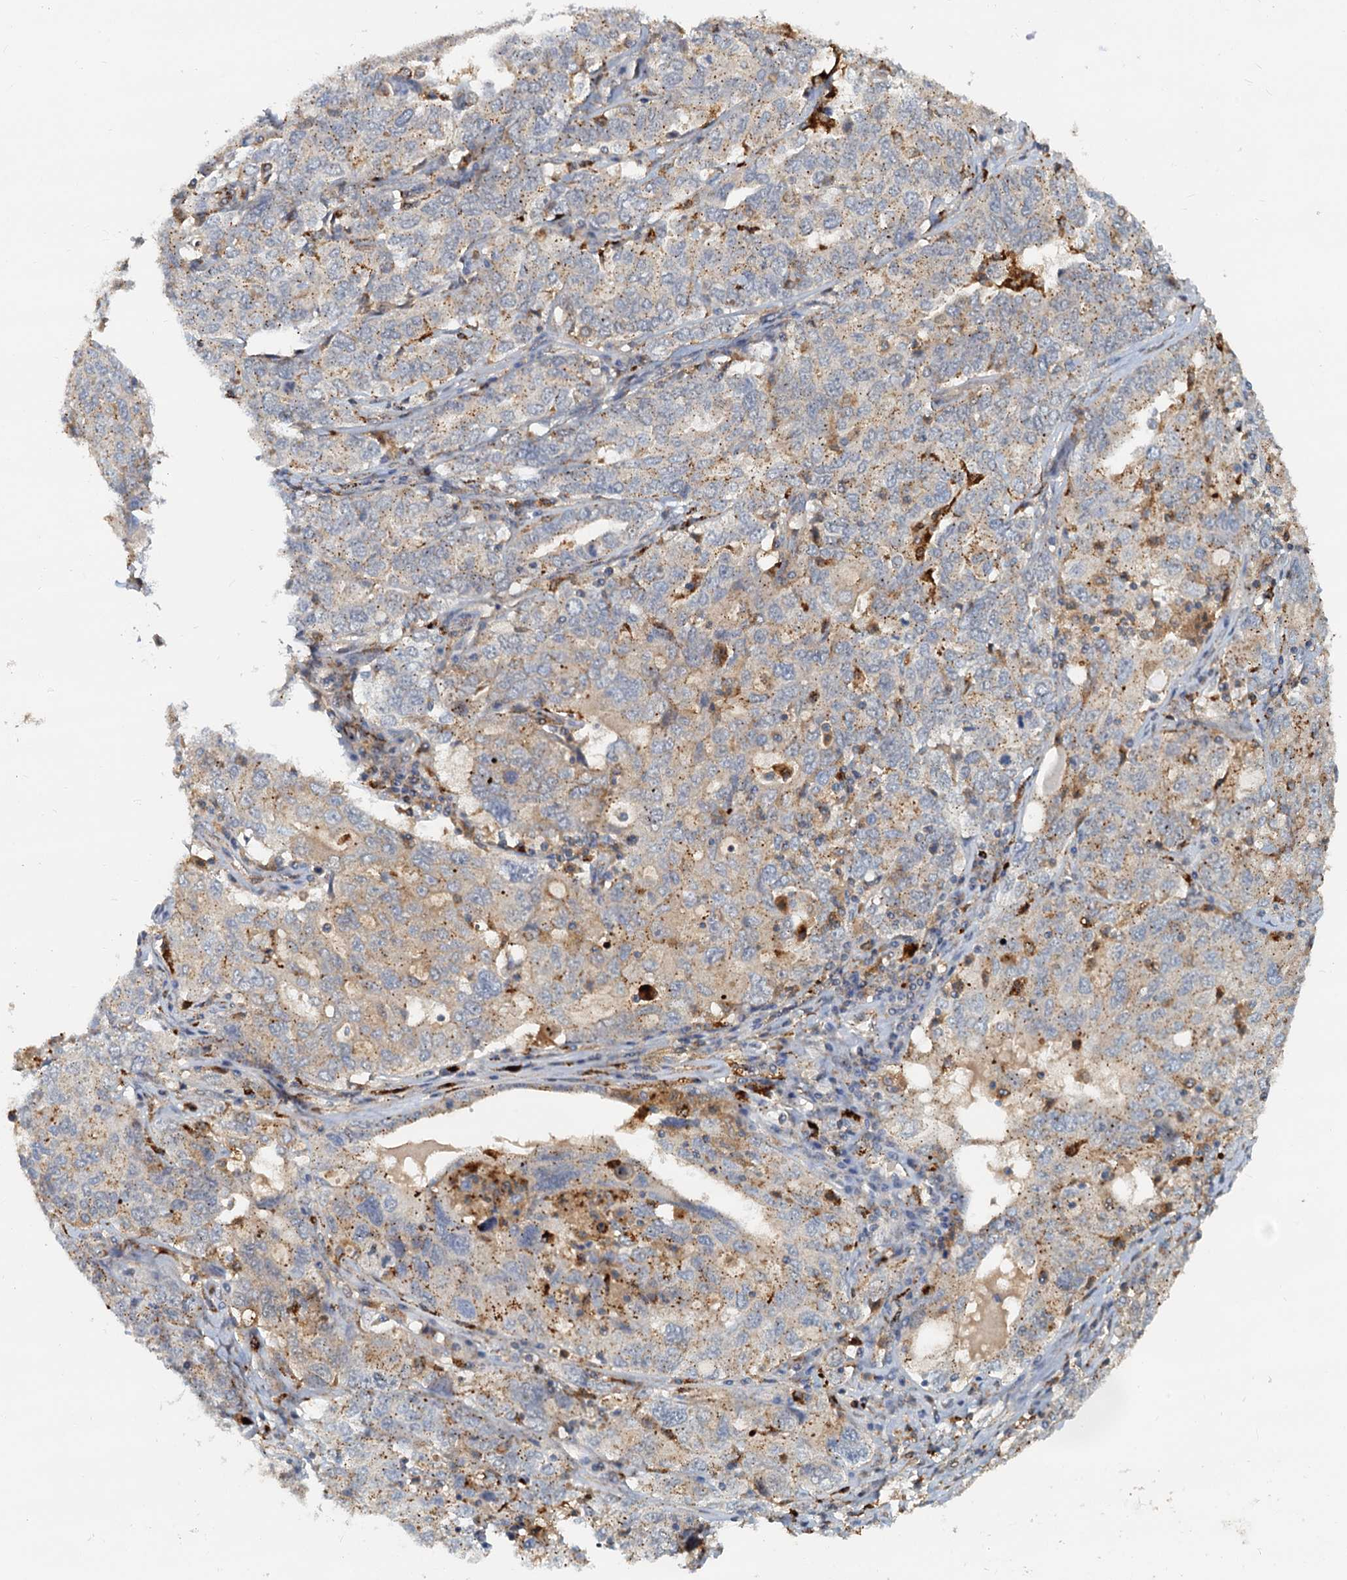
{"staining": {"intensity": "moderate", "quantity": "<25%", "location": "cytoplasmic/membranous"}, "tissue": "ovarian cancer", "cell_type": "Tumor cells", "image_type": "cancer", "snomed": [{"axis": "morphology", "description": "Carcinoma, endometroid"}, {"axis": "topography", "description": "Ovary"}], "caption": "Protein staining by immunohistochemistry (IHC) demonstrates moderate cytoplasmic/membranous staining in approximately <25% of tumor cells in endometroid carcinoma (ovarian). The staining is performed using DAB brown chromogen to label protein expression. The nuclei are counter-stained blue using hematoxylin.", "gene": "TOLLIP", "patient": {"sex": "female", "age": 62}}